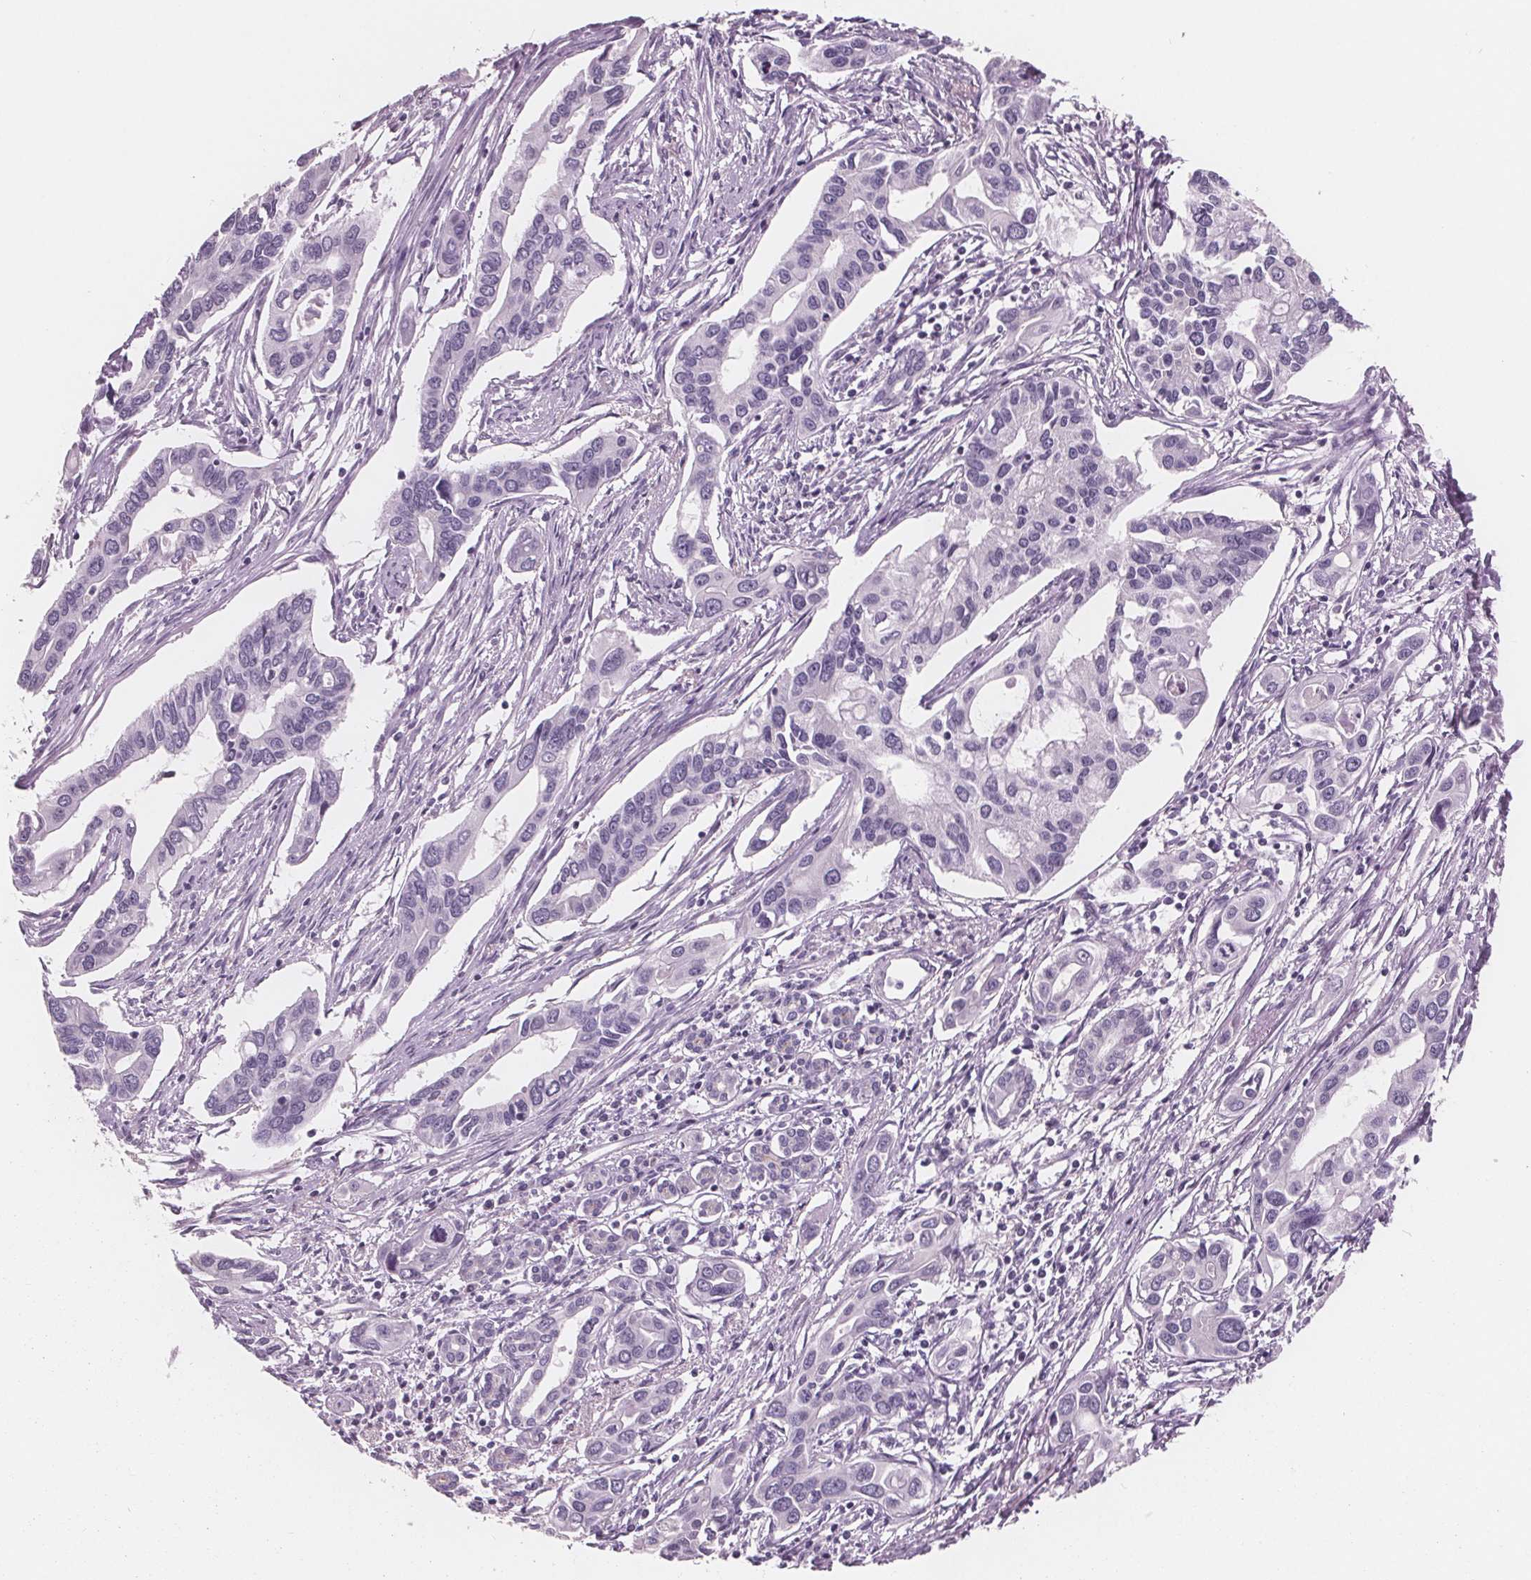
{"staining": {"intensity": "negative", "quantity": "none", "location": "none"}, "tissue": "pancreatic cancer", "cell_type": "Tumor cells", "image_type": "cancer", "snomed": [{"axis": "morphology", "description": "Adenocarcinoma, NOS"}, {"axis": "topography", "description": "Pancreas"}], "caption": "Immunohistochemistry micrograph of human pancreatic cancer stained for a protein (brown), which demonstrates no staining in tumor cells.", "gene": "AMBP", "patient": {"sex": "male", "age": 60}}